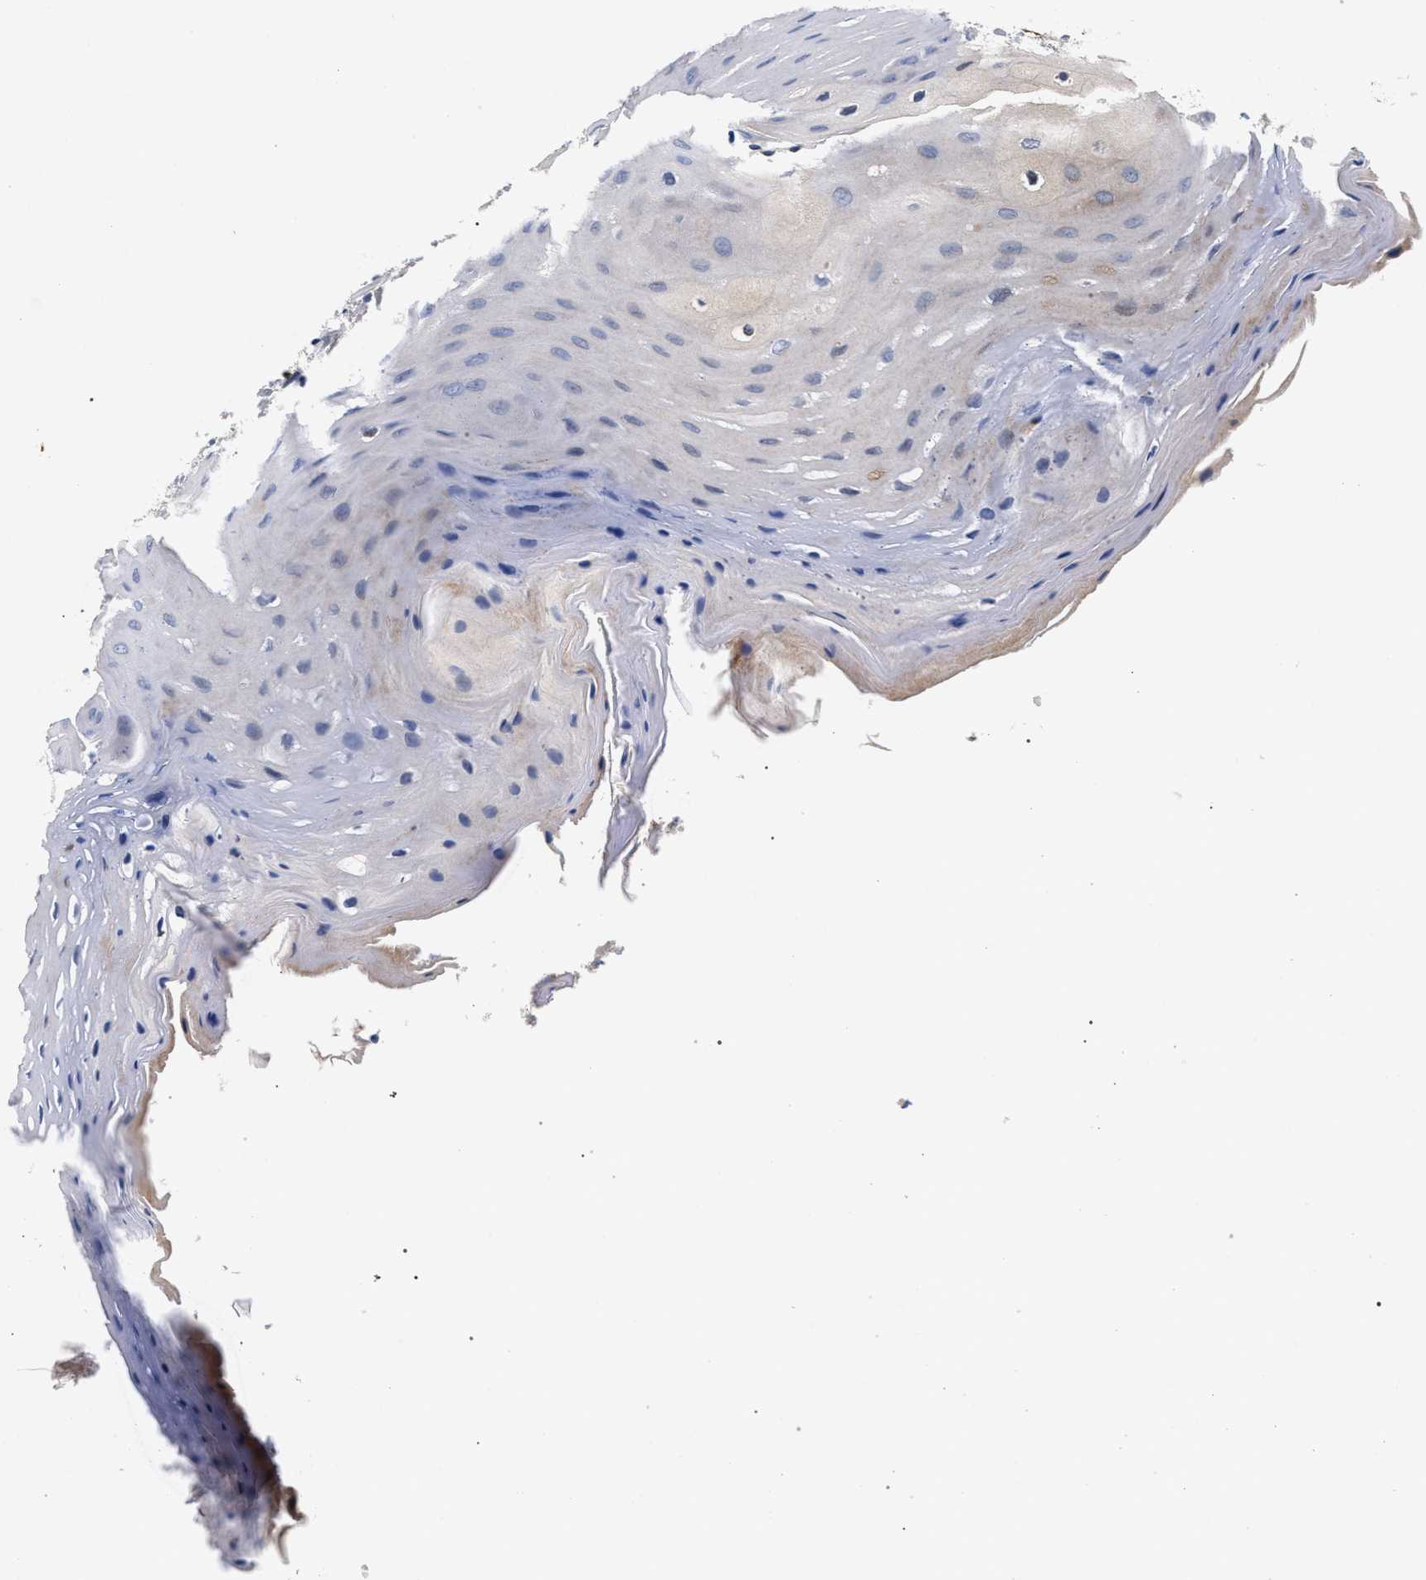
{"staining": {"intensity": "negative", "quantity": "none", "location": "none"}, "tissue": "oral mucosa", "cell_type": "Squamous epithelial cells", "image_type": "normal", "snomed": [{"axis": "morphology", "description": "Normal tissue, NOS"}, {"axis": "morphology", "description": "Squamous cell carcinoma, NOS"}, {"axis": "topography", "description": "Oral tissue"}, {"axis": "topography", "description": "Head-Neck"}], "caption": "Micrograph shows no significant protein positivity in squamous epithelial cells of unremarkable oral mucosa.", "gene": "NEK7", "patient": {"sex": "male", "age": 71}}